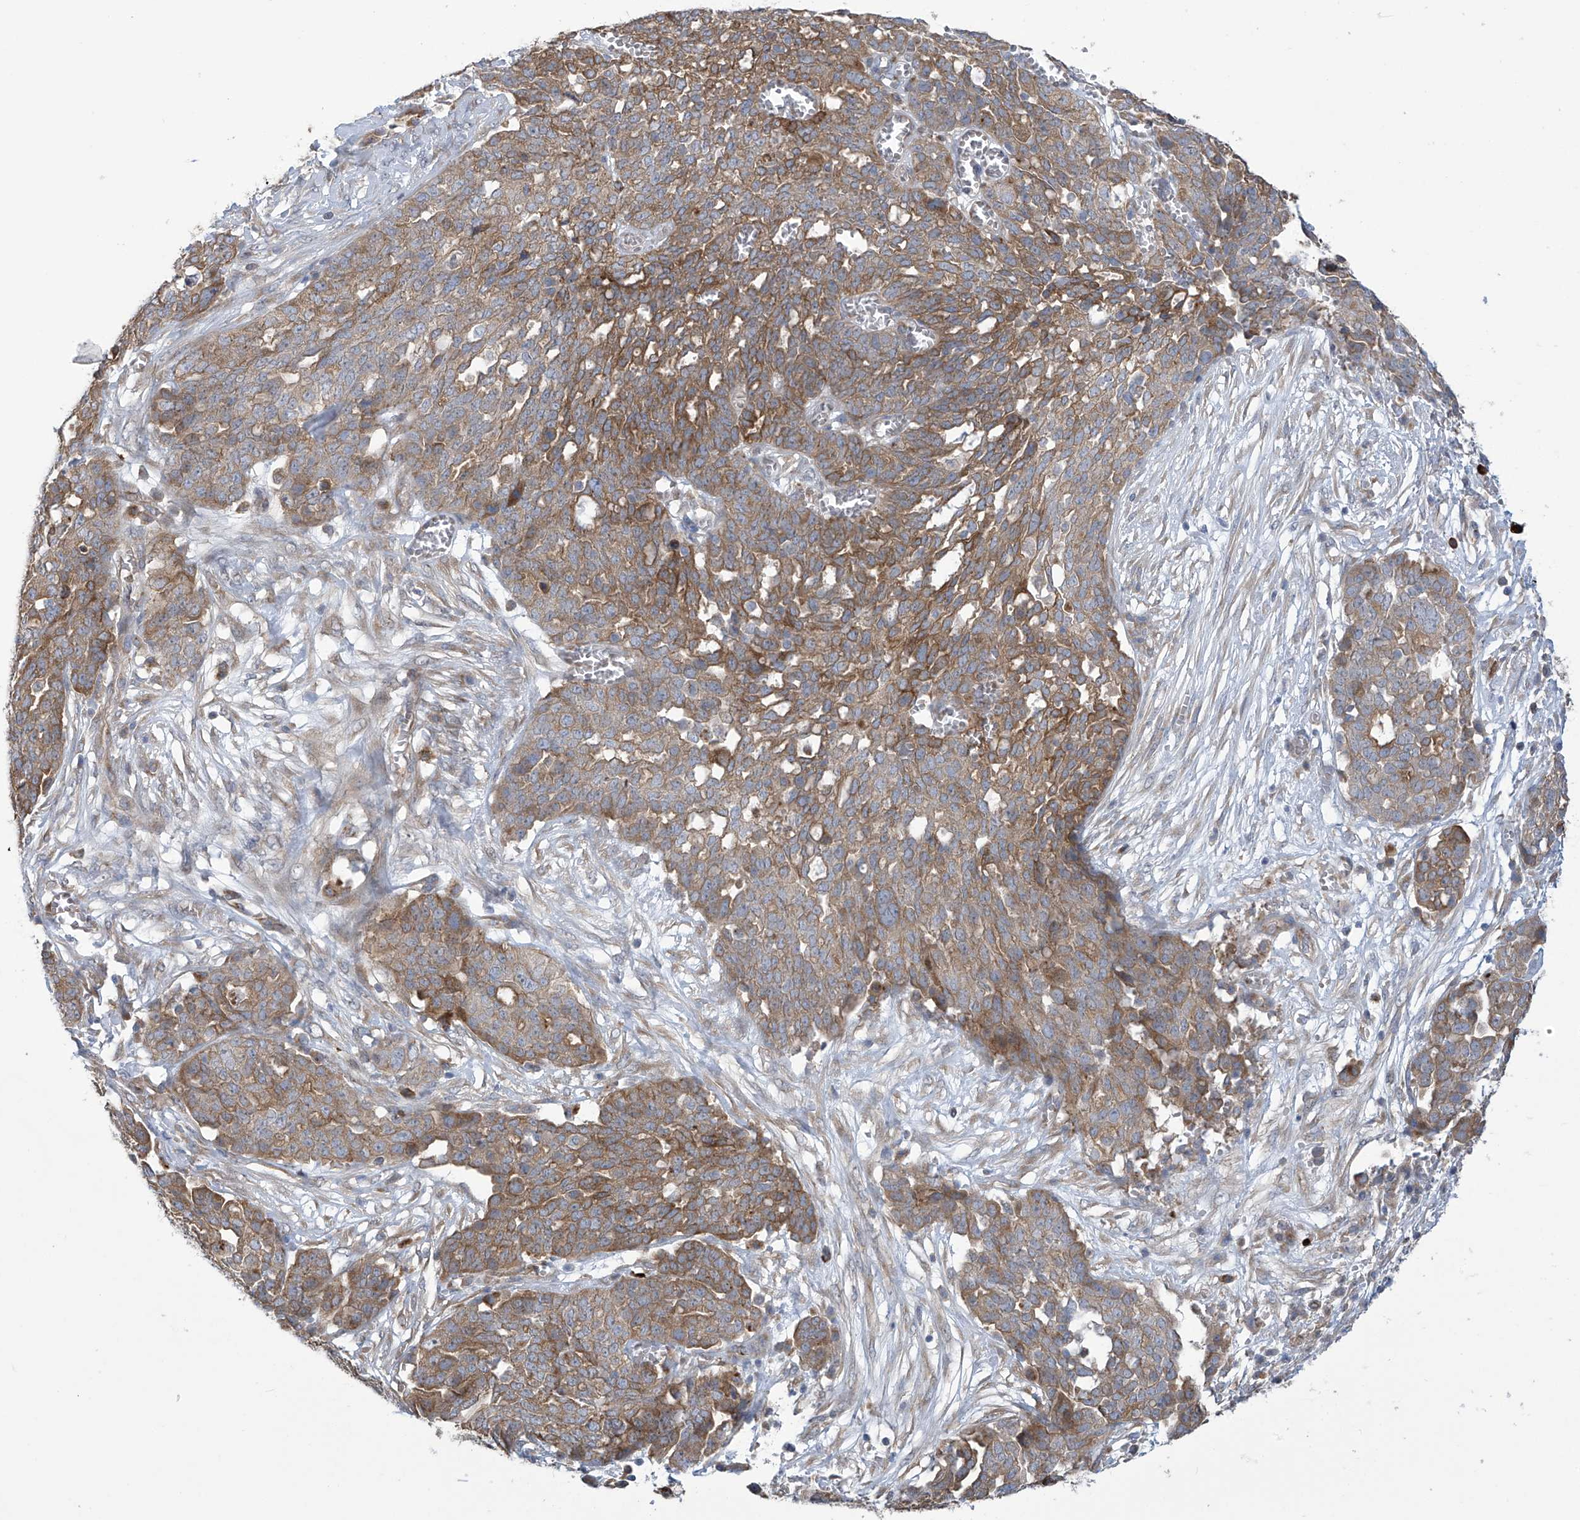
{"staining": {"intensity": "moderate", "quantity": "25%-75%", "location": "cytoplasmic/membranous"}, "tissue": "ovarian cancer", "cell_type": "Tumor cells", "image_type": "cancer", "snomed": [{"axis": "morphology", "description": "Cystadenocarcinoma, serous, NOS"}, {"axis": "topography", "description": "Soft tissue"}, {"axis": "topography", "description": "Ovary"}], "caption": "Brown immunohistochemical staining in human ovarian cancer demonstrates moderate cytoplasmic/membranous positivity in approximately 25%-75% of tumor cells.", "gene": "KIAA1522", "patient": {"sex": "female", "age": 57}}